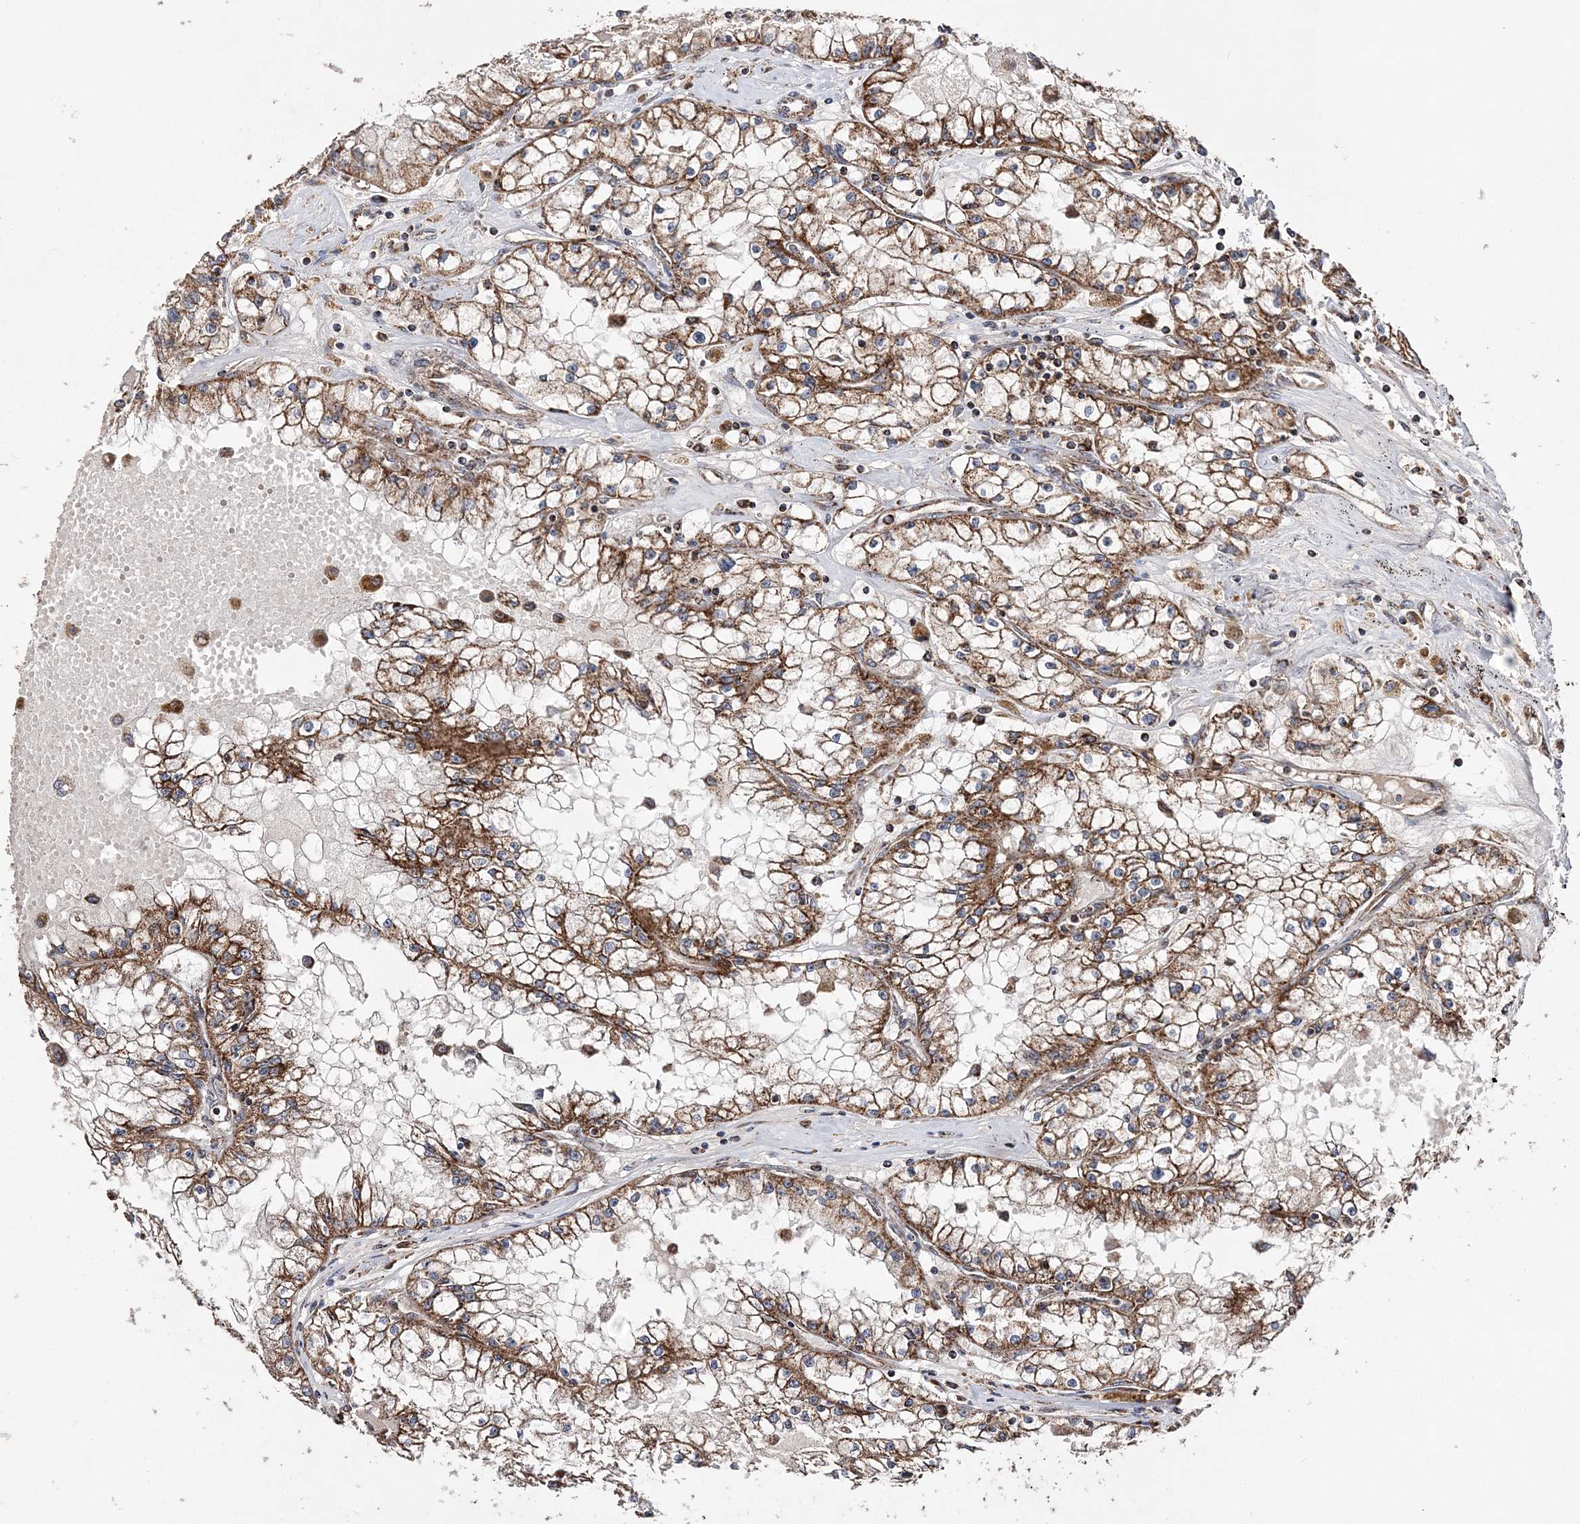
{"staining": {"intensity": "moderate", "quantity": ">75%", "location": "cytoplasmic/membranous"}, "tissue": "renal cancer", "cell_type": "Tumor cells", "image_type": "cancer", "snomed": [{"axis": "morphology", "description": "Adenocarcinoma, NOS"}, {"axis": "topography", "description": "Kidney"}], "caption": "Moderate cytoplasmic/membranous positivity is present in approximately >75% of tumor cells in adenocarcinoma (renal). (DAB (3,3'-diaminobenzidine) = brown stain, brightfield microscopy at high magnification).", "gene": "POC5", "patient": {"sex": "male", "age": 56}}